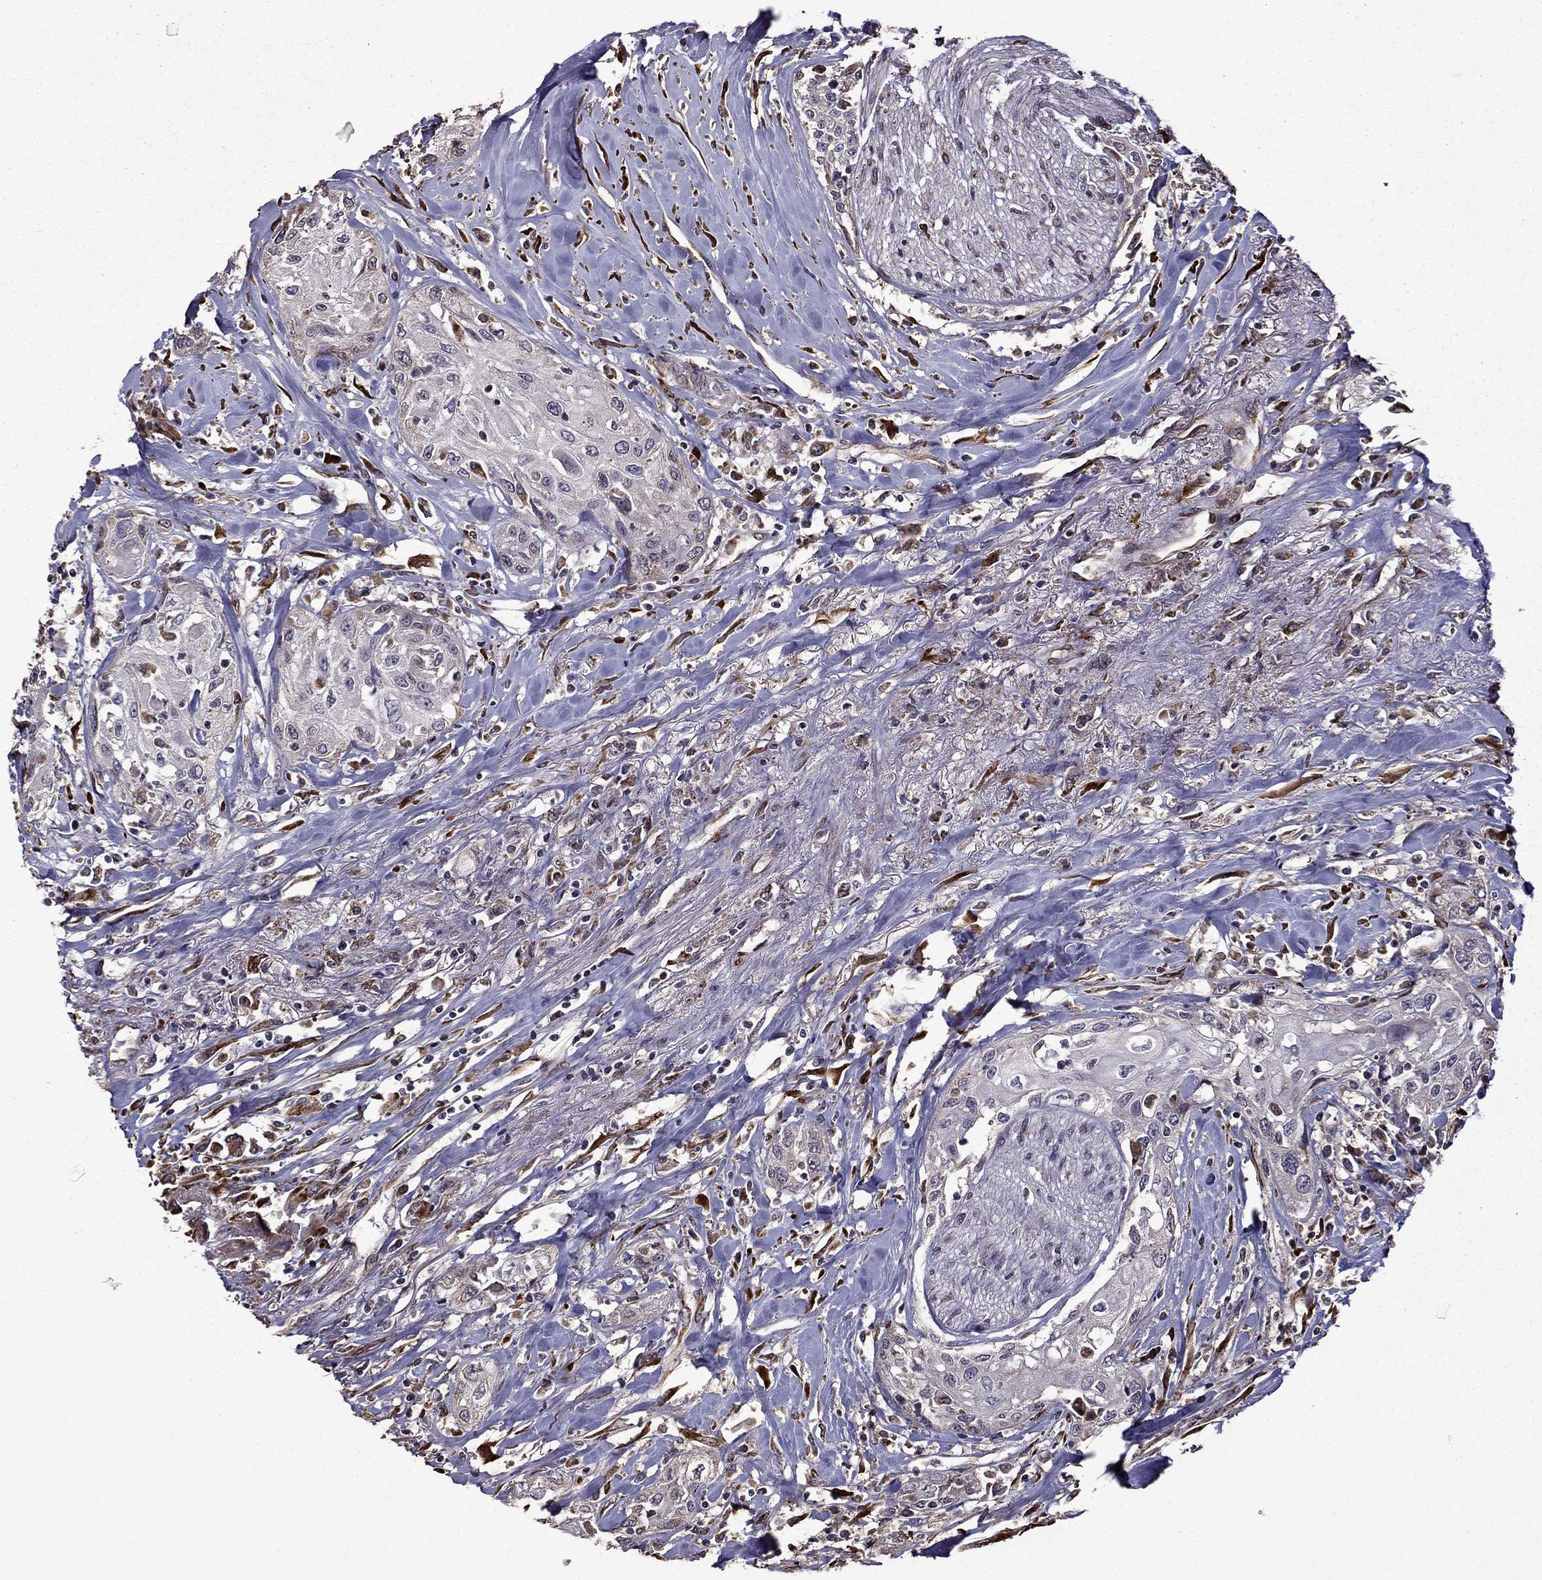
{"staining": {"intensity": "negative", "quantity": "none", "location": "none"}, "tissue": "head and neck cancer", "cell_type": "Tumor cells", "image_type": "cancer", "snomed": [{"axis": "morphology", "description": "Normal tissue, NOS"}, {"axis": "morphology", "description": "Squamous cell carcinoma, NOS"}, {"axis": "topography", "description": "Oral tissue"}, {"axis": "topography", "description": "Peripheral nerve tissue"}, {"axis": "topography", "description": "Head-Neck"}], "caption": "Immunohistochemical staining of human head and neck cancer (squamous cell carcinoma) displays no significant staining in tumor cells.", "gene": "IKBIP", "patient": {"sex": "female", "age": 59}}